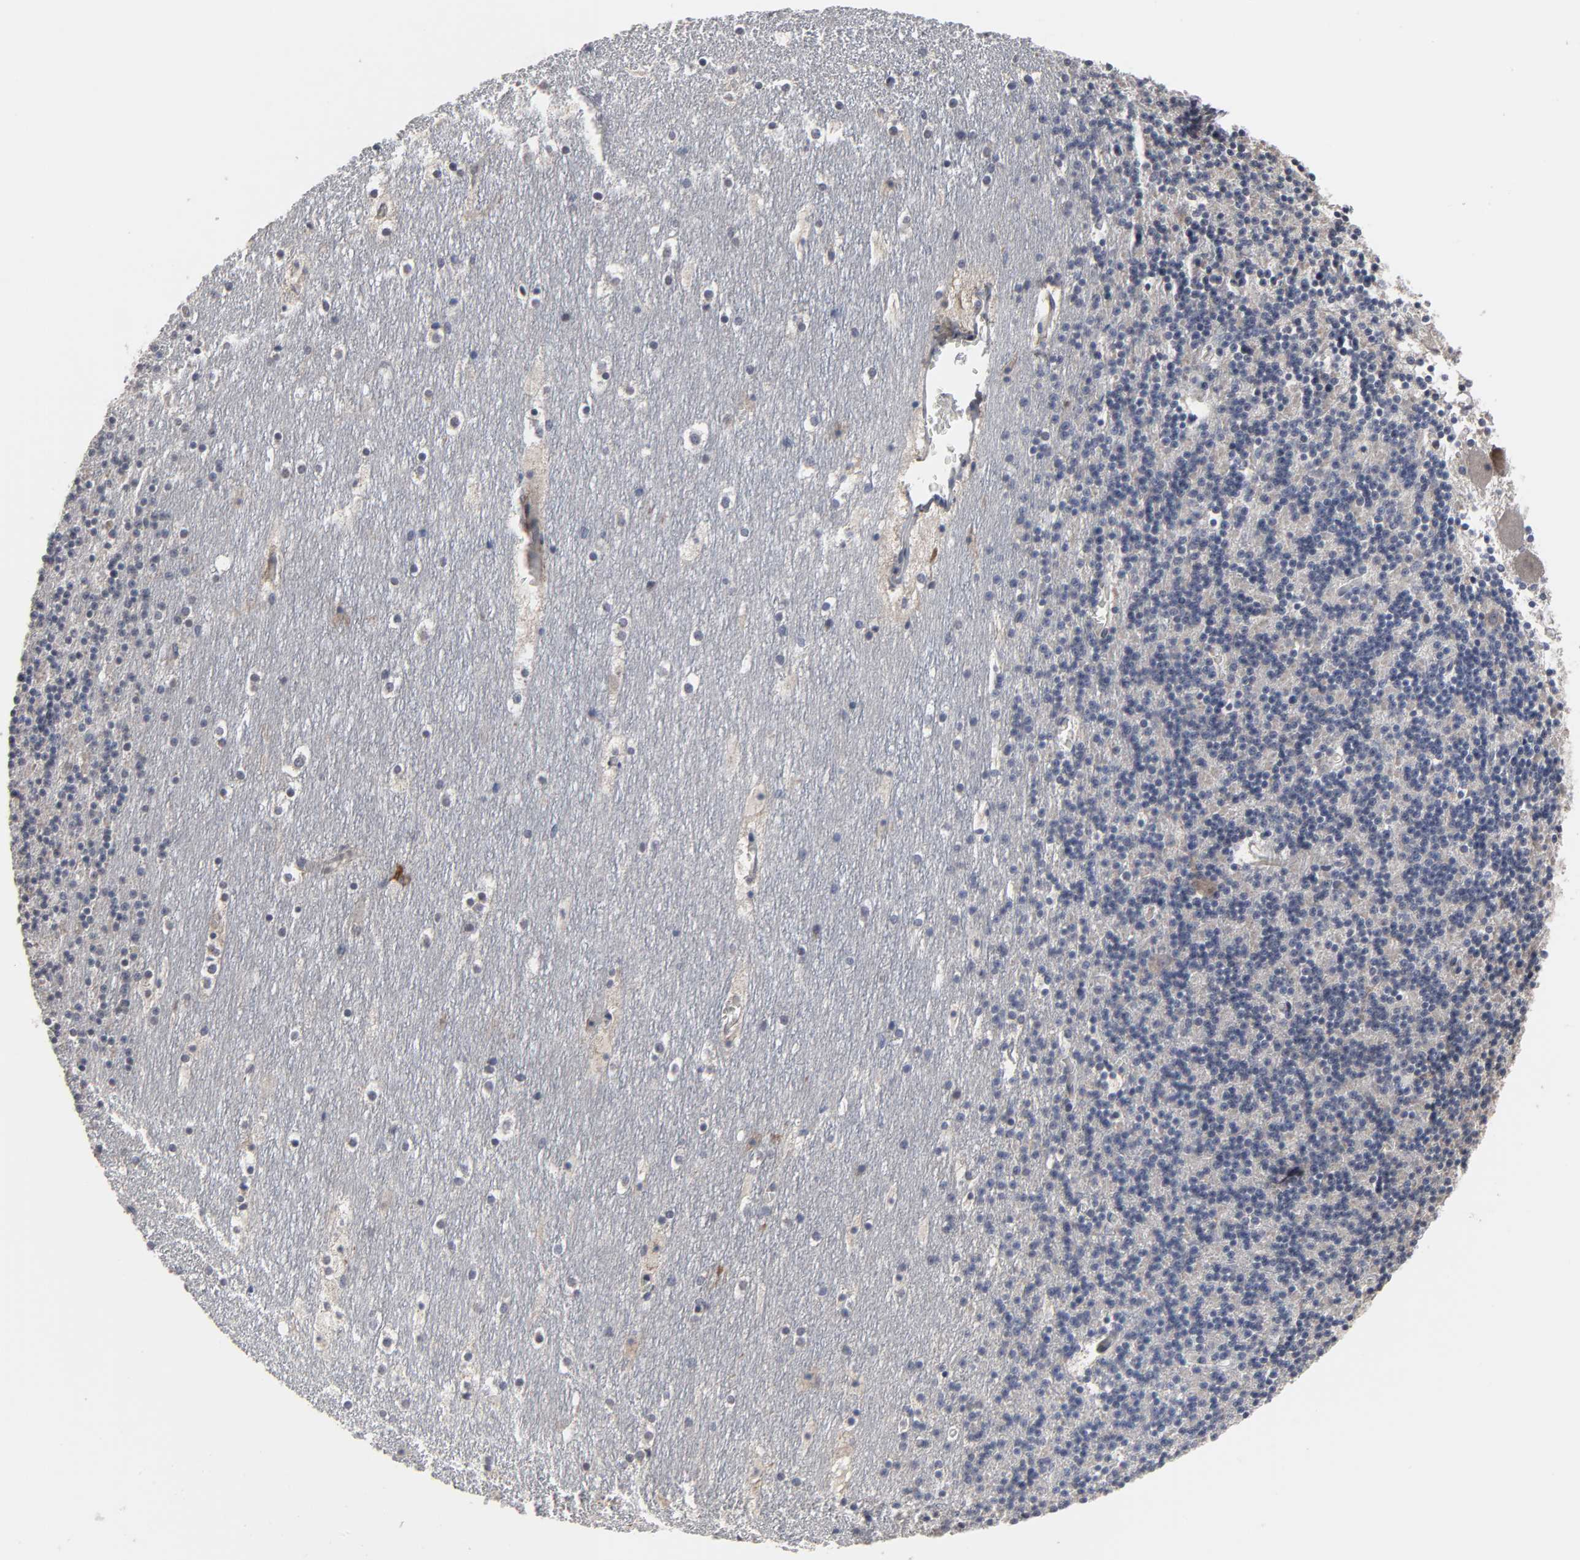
{"staining": {"intensity": "negative", "quantity": "none", "location": "none"}, "tissue": "cerebellum", "cell_type": "Cells in granular layer", "image_type": "normal", "snomed": [{"axis": "morphology", "description": "Normal tissue, NOS"}, {"axis": "topography", "description": "Cerebellum"}], "caption": "This is an immunohistochemistry photomicrograph of unremarkable cerebellum. There is no positivity in cells in granular layer.", "gene": "HNF4A", "patient": {"sex": "male", "age": 45}}